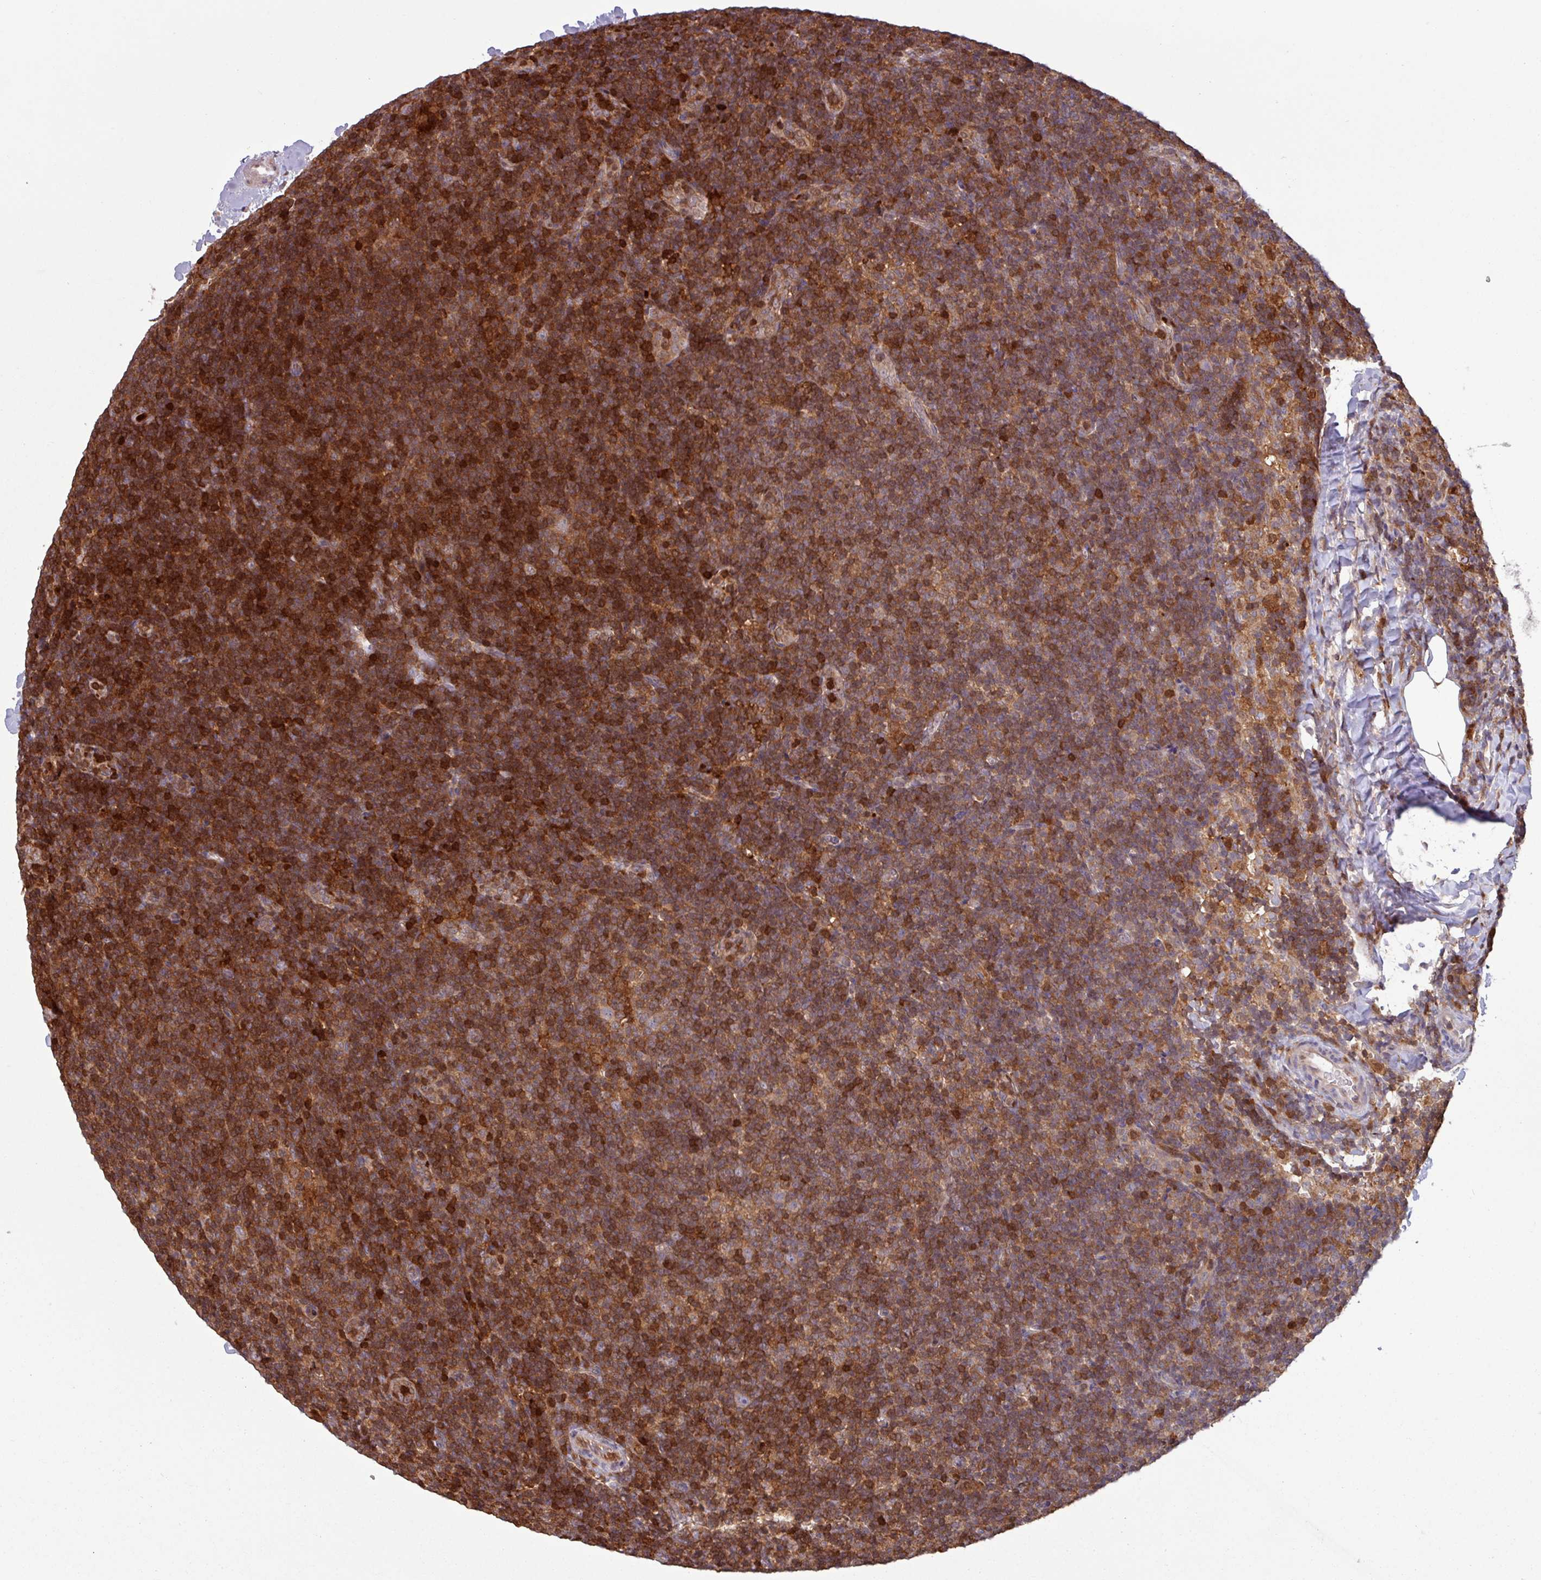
{"staining": {"intensity": "moderate", "quantity": ">75%", "location": "cytoplasmic/membranous"}, "tissue": "lymphoma", "cell_type": "Tumor cells", "image_type": "cancer", "snomed": [{"axis": "morphology", "description": "Hodgkin's disease, NOS"}, {"axis": "topography", "description": "Lymph node"}], "caption": "A brown stain labels moderate cytoplasmic/membranous positivity of a protein in Hodgkin's disease tumor cells.", "gene": "SEC61G", "patient": {"sex": "female", "age": 57}}